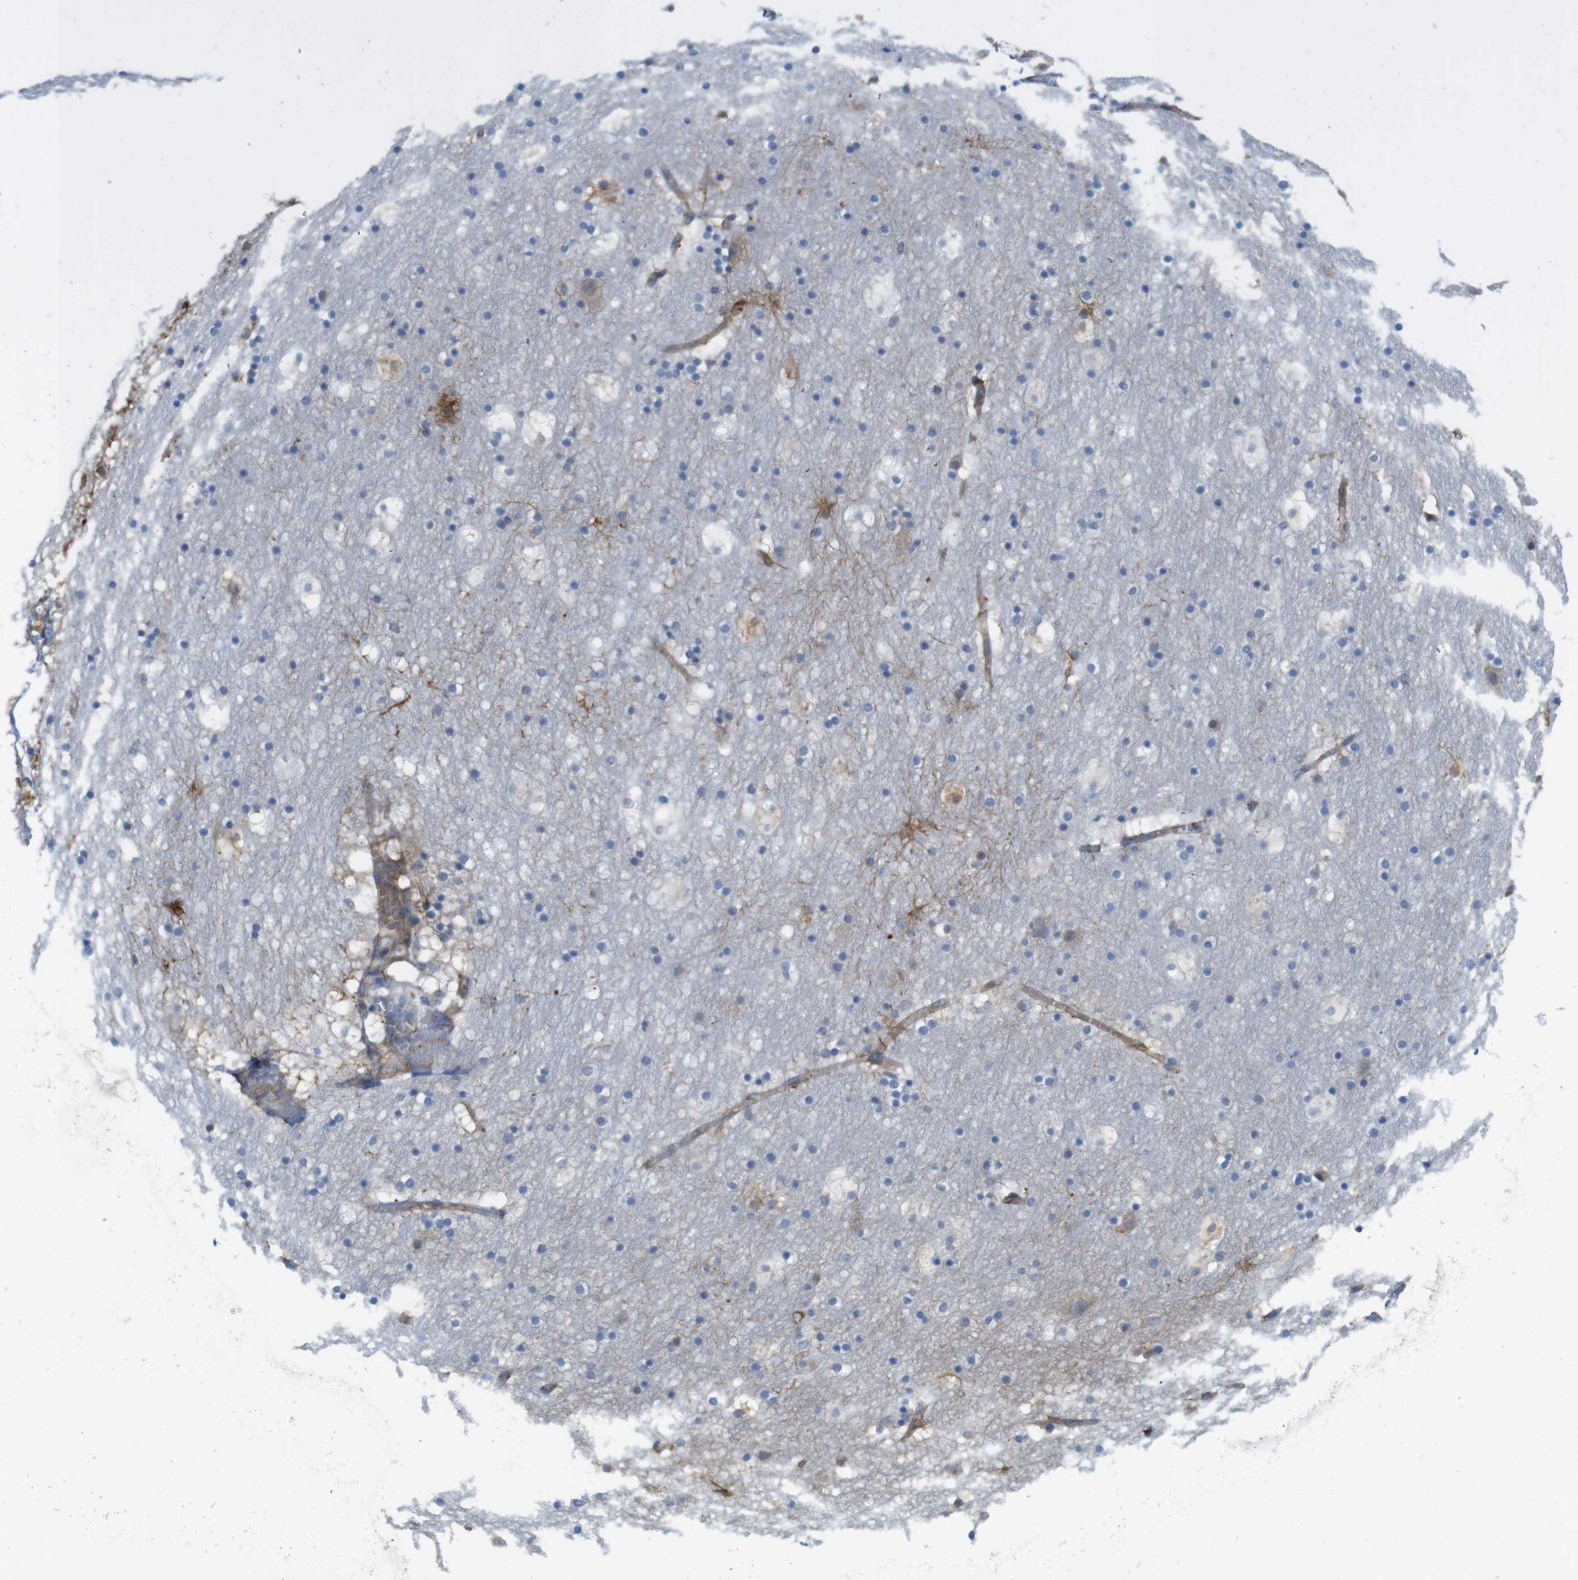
{"staining": {"intensity": "moderate", "quantity": "<25%", "location": "cytoplasmic/membranous"}, "tissue": "hippocampus", "cell_type": "Glial cells", "image_type": "normal", "snomed": [{"axis": "morphology", "description": "Normal tissue, NOS"}, {"axis": "topography", "description": "Hippocampus"}], "caption": "Protein staining shows moderate cytoplasmic/membranous staining in approximately <25% of glial cells in normal hippocampus. The protein of interest is stained brown, and the nuclei are stained in blue (DAB (3,3'-diaminobenzidine) IHC with brightfield microscopy, high magnification).", "gene": "ZDHHC5", "patient": {"sex": "male", "age": 45}}